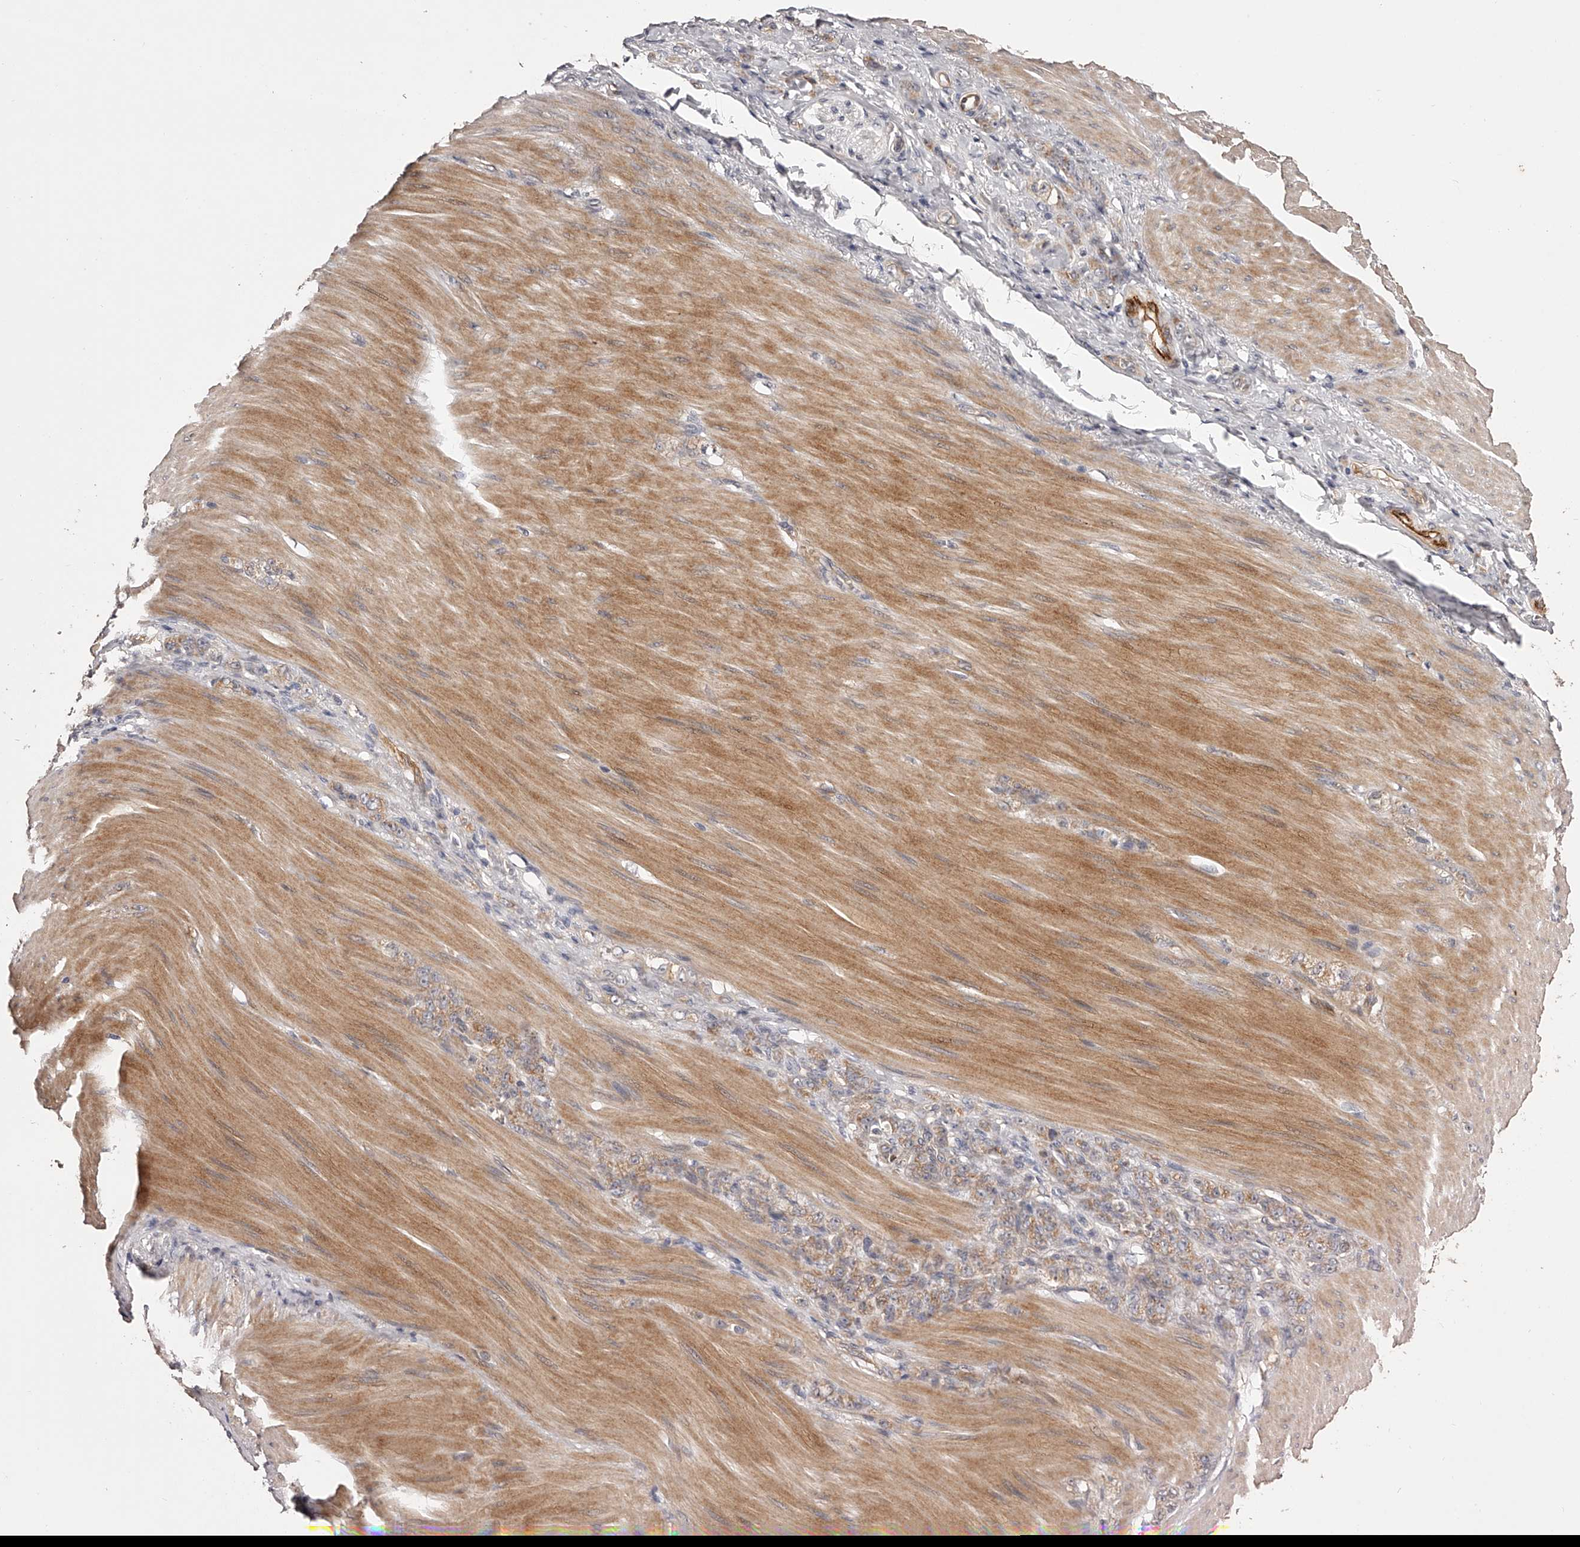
{"staining": {"intensity": "weak", "quantity": ">75%", "location": "cytoplasmic/membranous"}, "tissue": "stomach cancer", "cell_type": "Tumor cells", "image_type": "cancer", "snomed": [{"axis": "morphology", "description": "Normal tissue, NOS"}, {"axis": "morphology", "description": "Adenocarcinoma, NOS"}, {"axis": "topography", "description": "Stomach"}], "caption": "Protein staining by immunohistochemistry reveals weak cytoplasmic/membranous staining in approximately >75% of tumor cells in stomach adenocarcinoma. (Brightfield microscopy of DAB IHC at high magnification).", "gene": "ODF2L", "patient": {"sex": "male", "age": 82}}